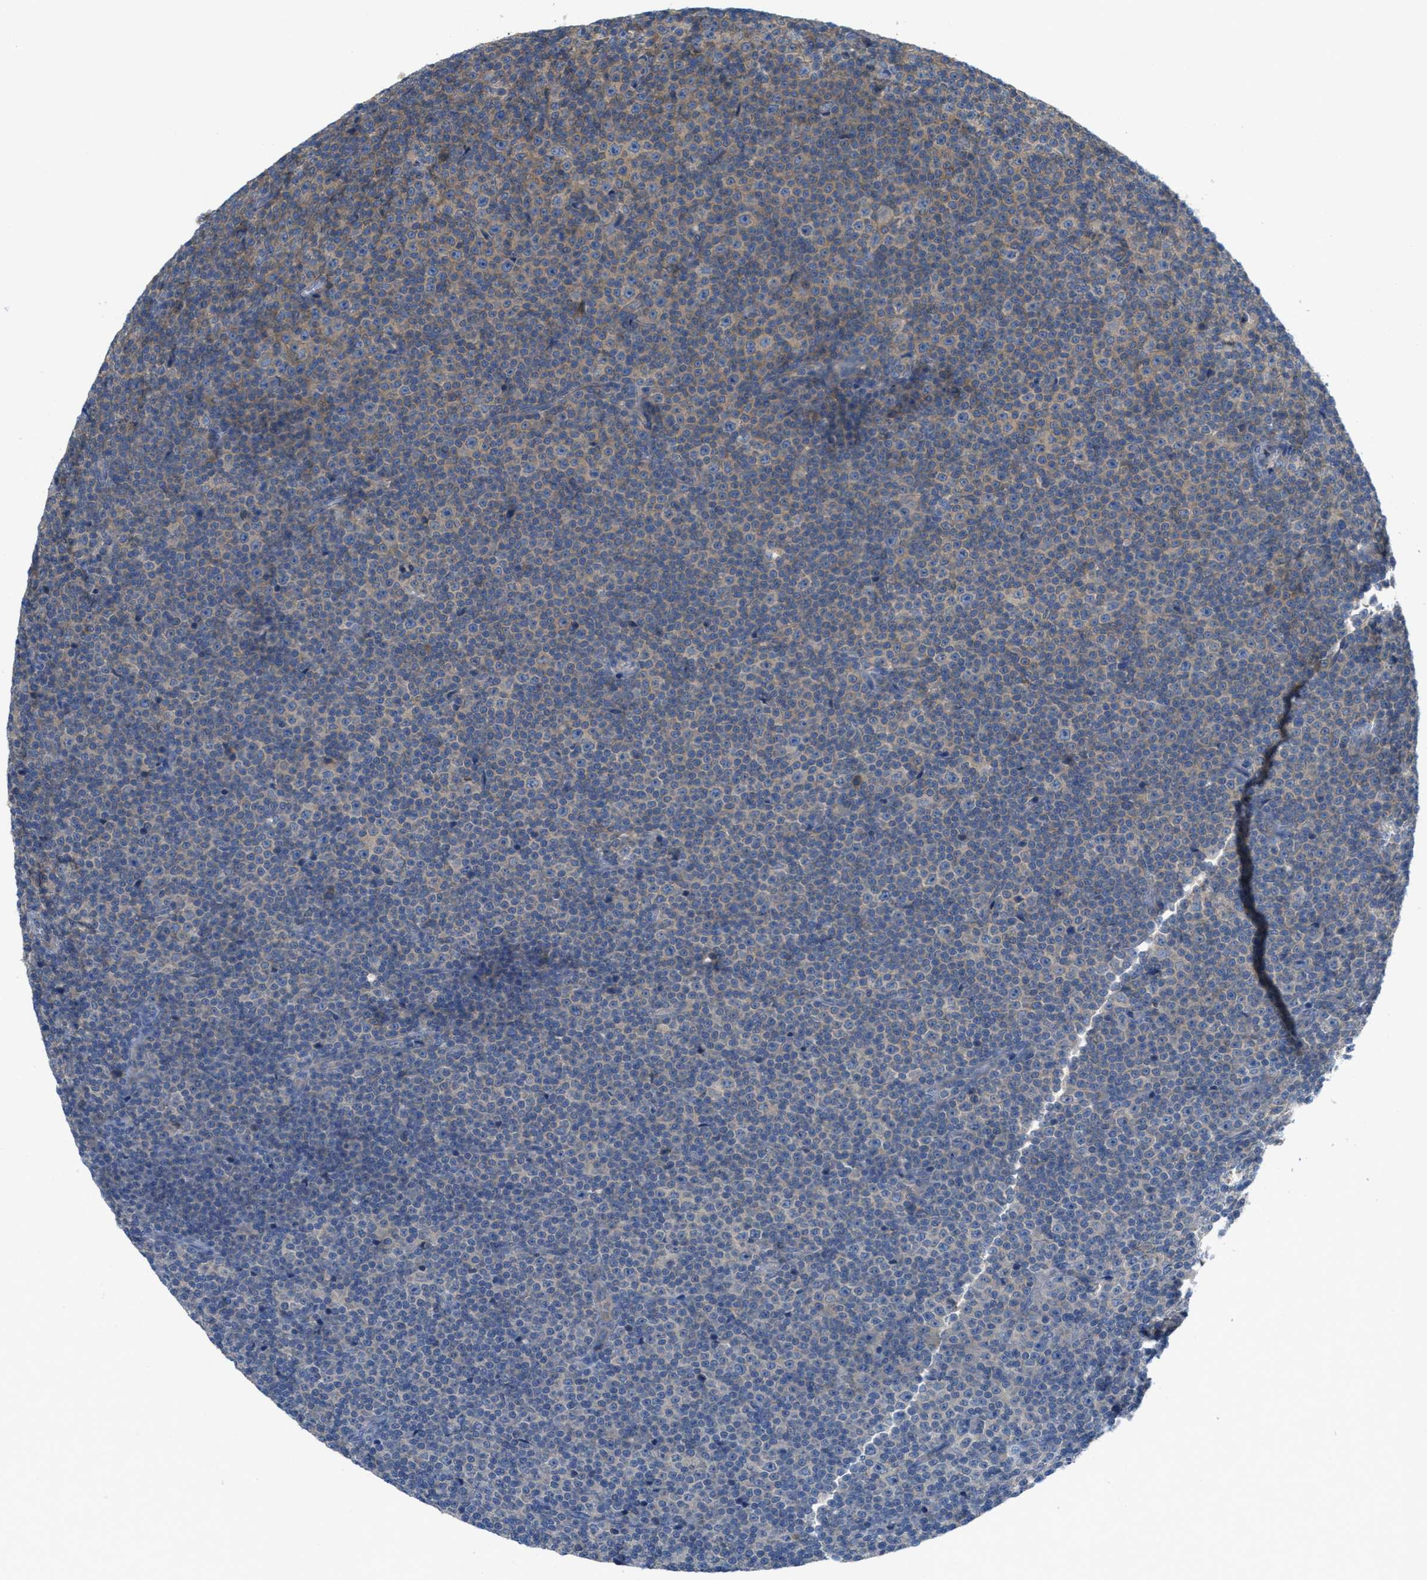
{"staining": {"intensity": "weak", "quantity": "25%-75%", "location": "cytoplasmic/membranous"}, "tissue": "lymphoma", "cell_type": "Tumor cells", "image_type": "cancer", "snomed": [{"axis": "morphology", "description": "Malignant lymphoma, non-Hodgkin's type, Low grade"}, {"axis": "topography", "description": "Lymph node"}], "caption": "High-magnification brightfield microscopy of lymphoma stained with DAB (brown) and counterstained with hematoxylin (blue). tumor cells exhibit weak cytoplasmic/membranous staining is seen in approximately25%-75% of cells.", "gene": "UBA5", "patient": {"sex": "female", "age": 67}}